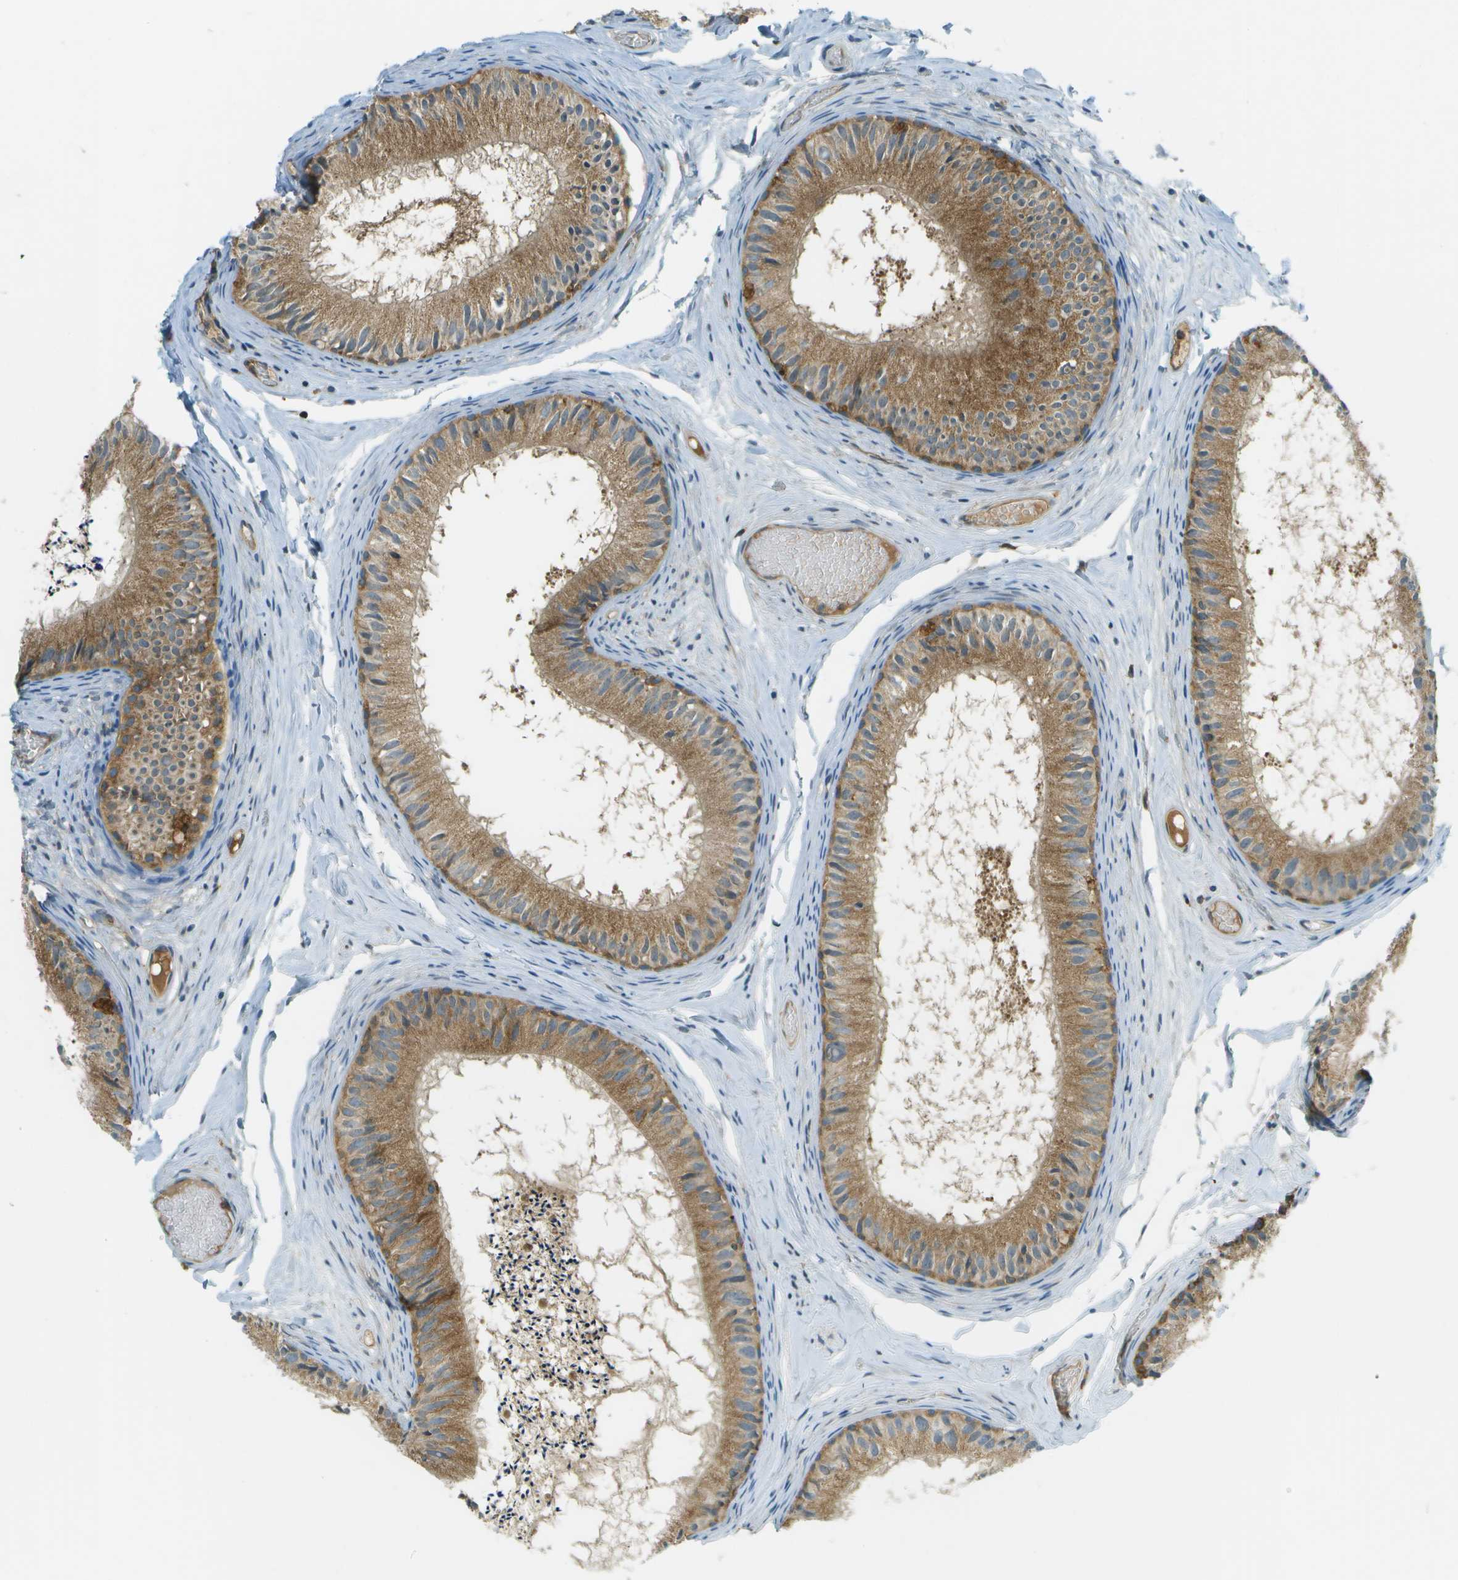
{"staining": {"intensity": "moderate", "quantity": ">75%", "location": "cytoplasmic/membranous"}, "tissue": "epididymis", "cell_type": "Glandular cells", "image_type": "normal", "snomed": [{"axis": "morphology", "description": "Normal tissue, NOS"}, {"axis": "topography", "description": "Epididymis"}], "caption": "This image exhibits immunohistochemistry staining of normal epididymis, with medium moderate cytoplasmic/membranous staining in about >75% of glandular cells.", "gene": "TMTC1", "patient": {"sex": "male", "age": 46}}